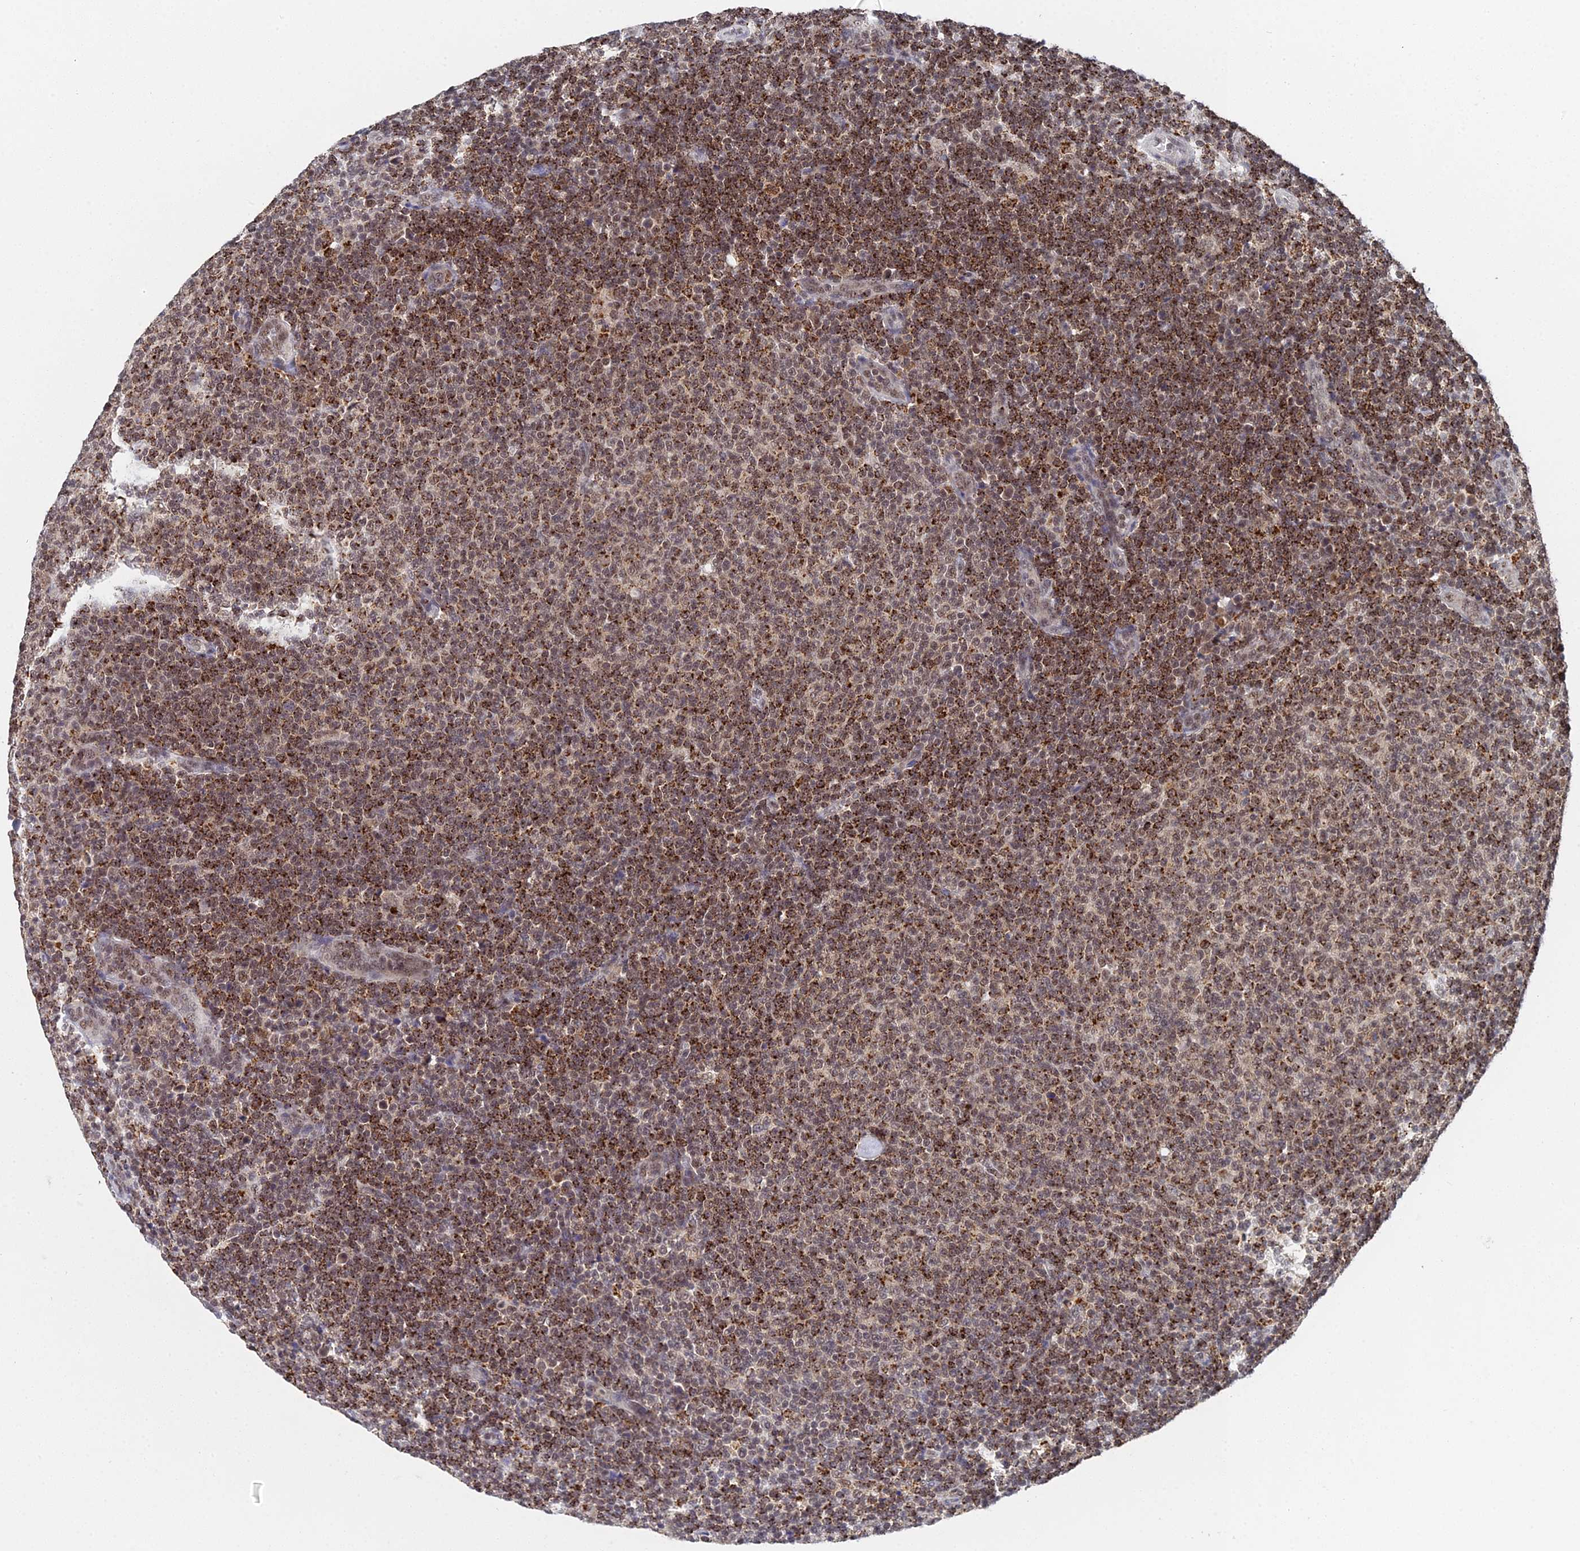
{"staining": {"intensity": "moderate", "quantity": ">75%", "location": "cytoplasmic/membranous,nuclear"}, "tissue": "lymphoma", "cell_type": "Tumor cells", "image_type": "cancer", "snomed": [{"axis": "morphology", "description": "Malignant lymphoma, non-Hodgkin's type, Low grade"}, {"axis": "topography", "description": "Lymph node"}], "caption": "The histopathology image demonstrates immunohistochemical staining of lymphoma. There is moderate cytoplasmic/membranous and nuclear positivity is appreciated in about >75% of tumor cells. (Brightfield microscopy of DAB IHC at high magnification).", "gene": "MAGOHB", "patient": {"sex": "male", "age": 66}}